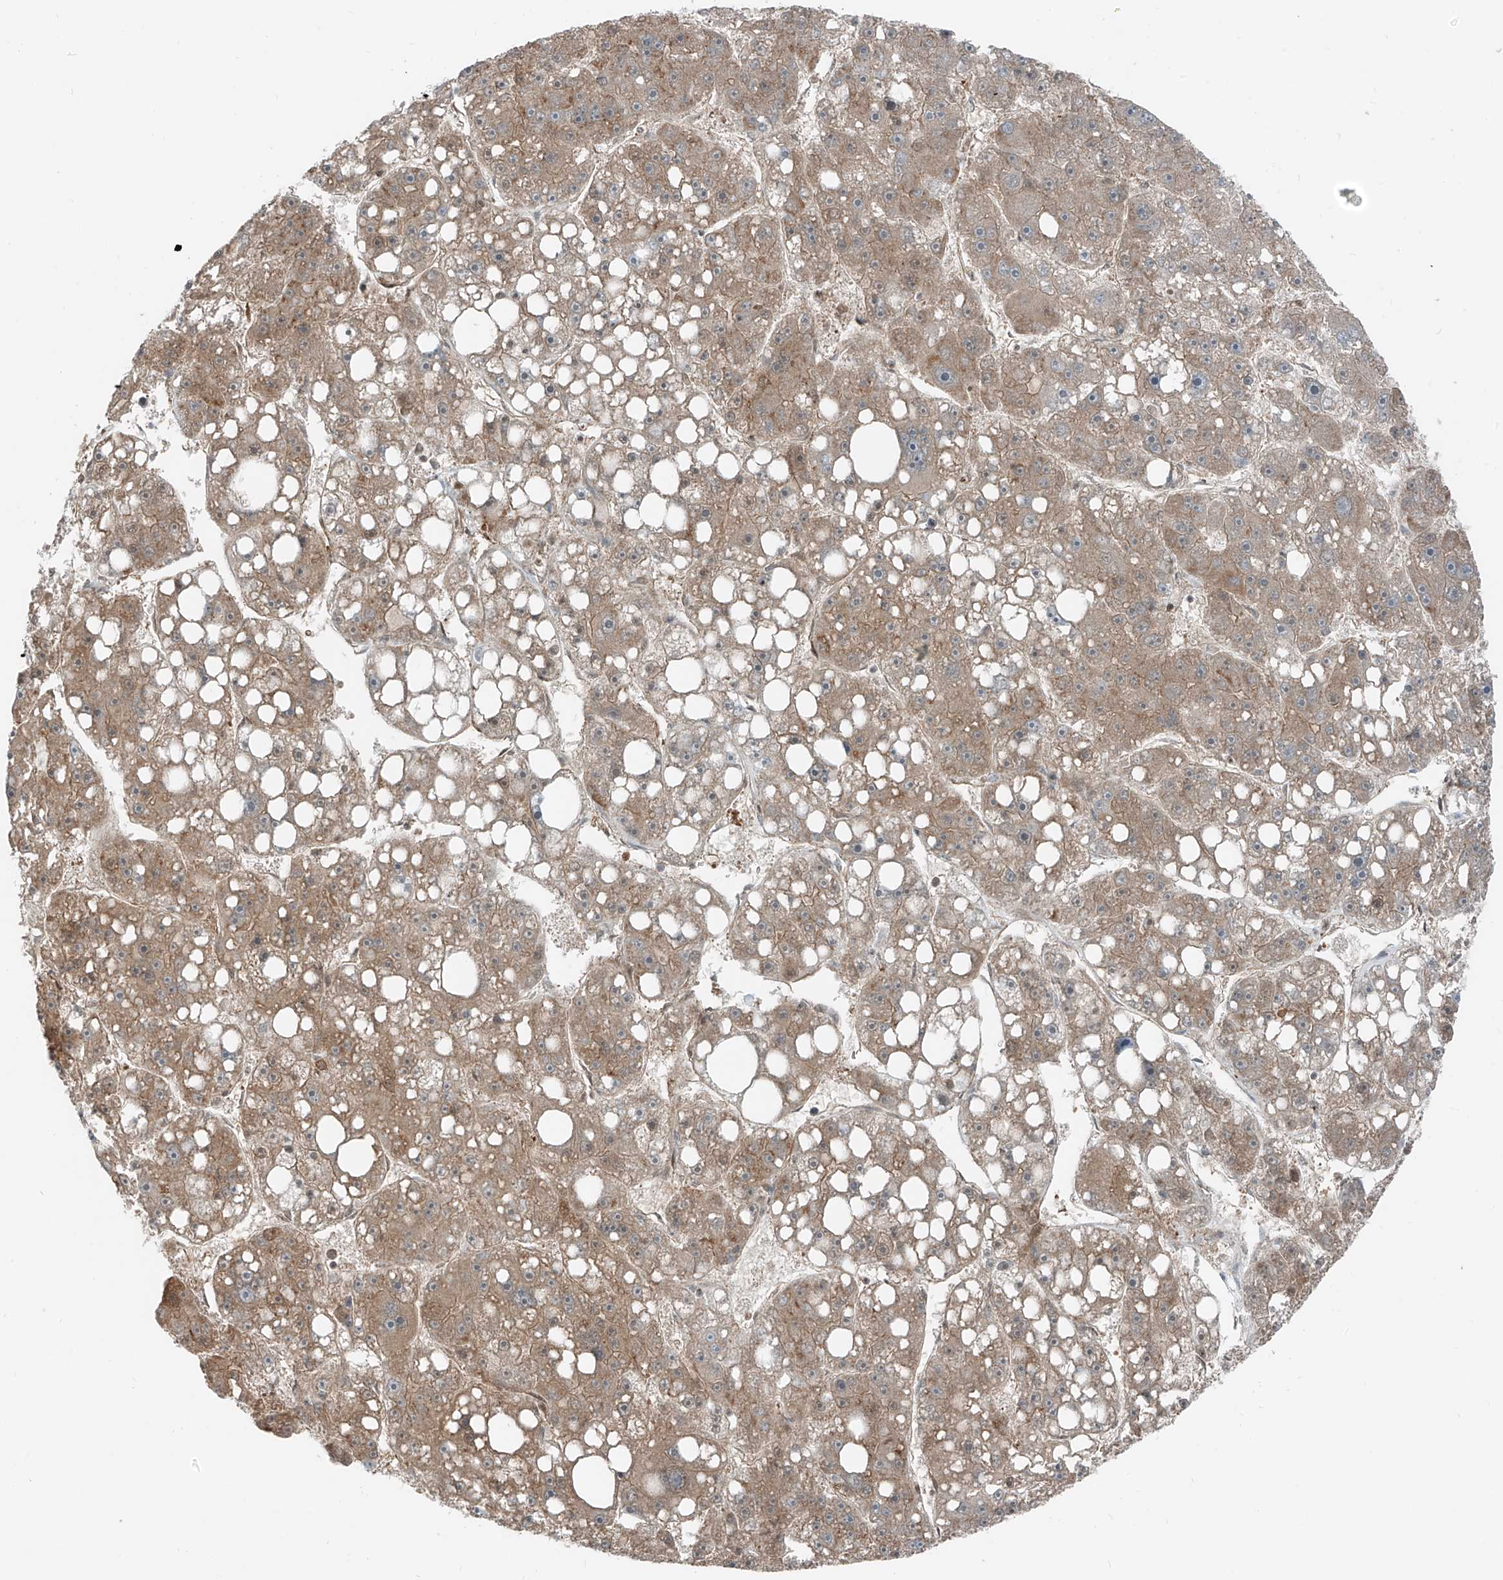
{"staining": {"intensity": "moderate", "quantity": ">75%", "location": "cytoplasmic/membranous"}, "tissue": "liver cancer", "cell_type": "Tumor cells", "image_type": "cancer", "snomed": [{"axis": "morphology", "description": "Carcinoma, Hepatocellular, NOS"}, {"axis": "topography", "description": "Liver"}], "caption": "A brown stain labels moderate cytoplasmic/membranous positivity of a protein in liver cancer tumor cells.", "gene": "USP48", "patient": {"sex": "female", "age": 61}}